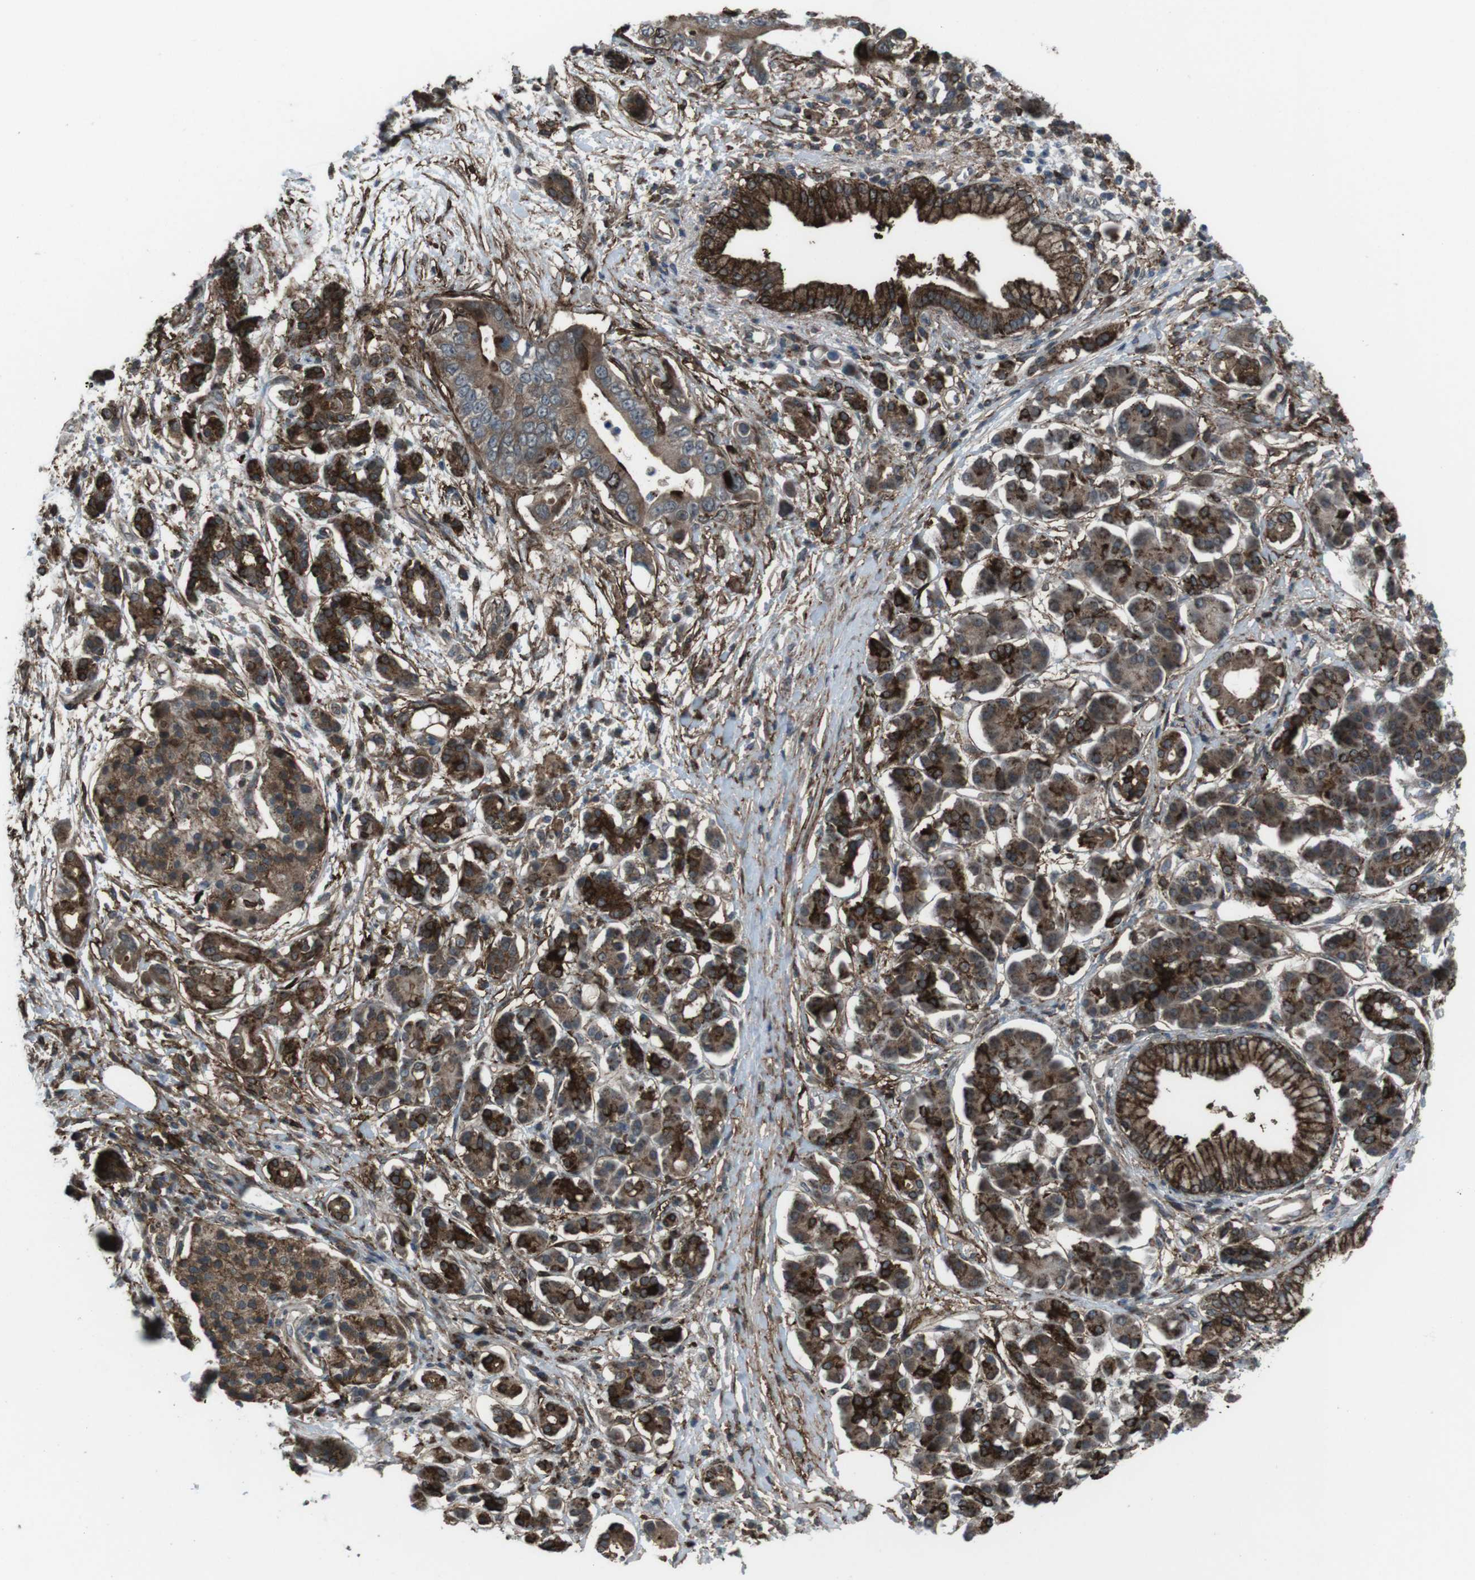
{"staining": {"intensity": "strong", "quantity": ">75%", "location": "cytoplasmic/membranous"}, "tissue": "pancreatic cancer", "cell_type": "Tumor cells", "image_type": "cancer", "snomed": [{"axis": "morphology", "description": "Adenocarcinoma, NOS"}, {"axis": "topography", "description": "Pancreas"}], "caption": "The image exhibits immunohistochemical staining of pancreatic cancer. There is strong cytoplasmic/membranous positivity is identified in about >75% of tumor cells.", "gene": "GDF10", "patient": {"sex": "male", "age": 77}}